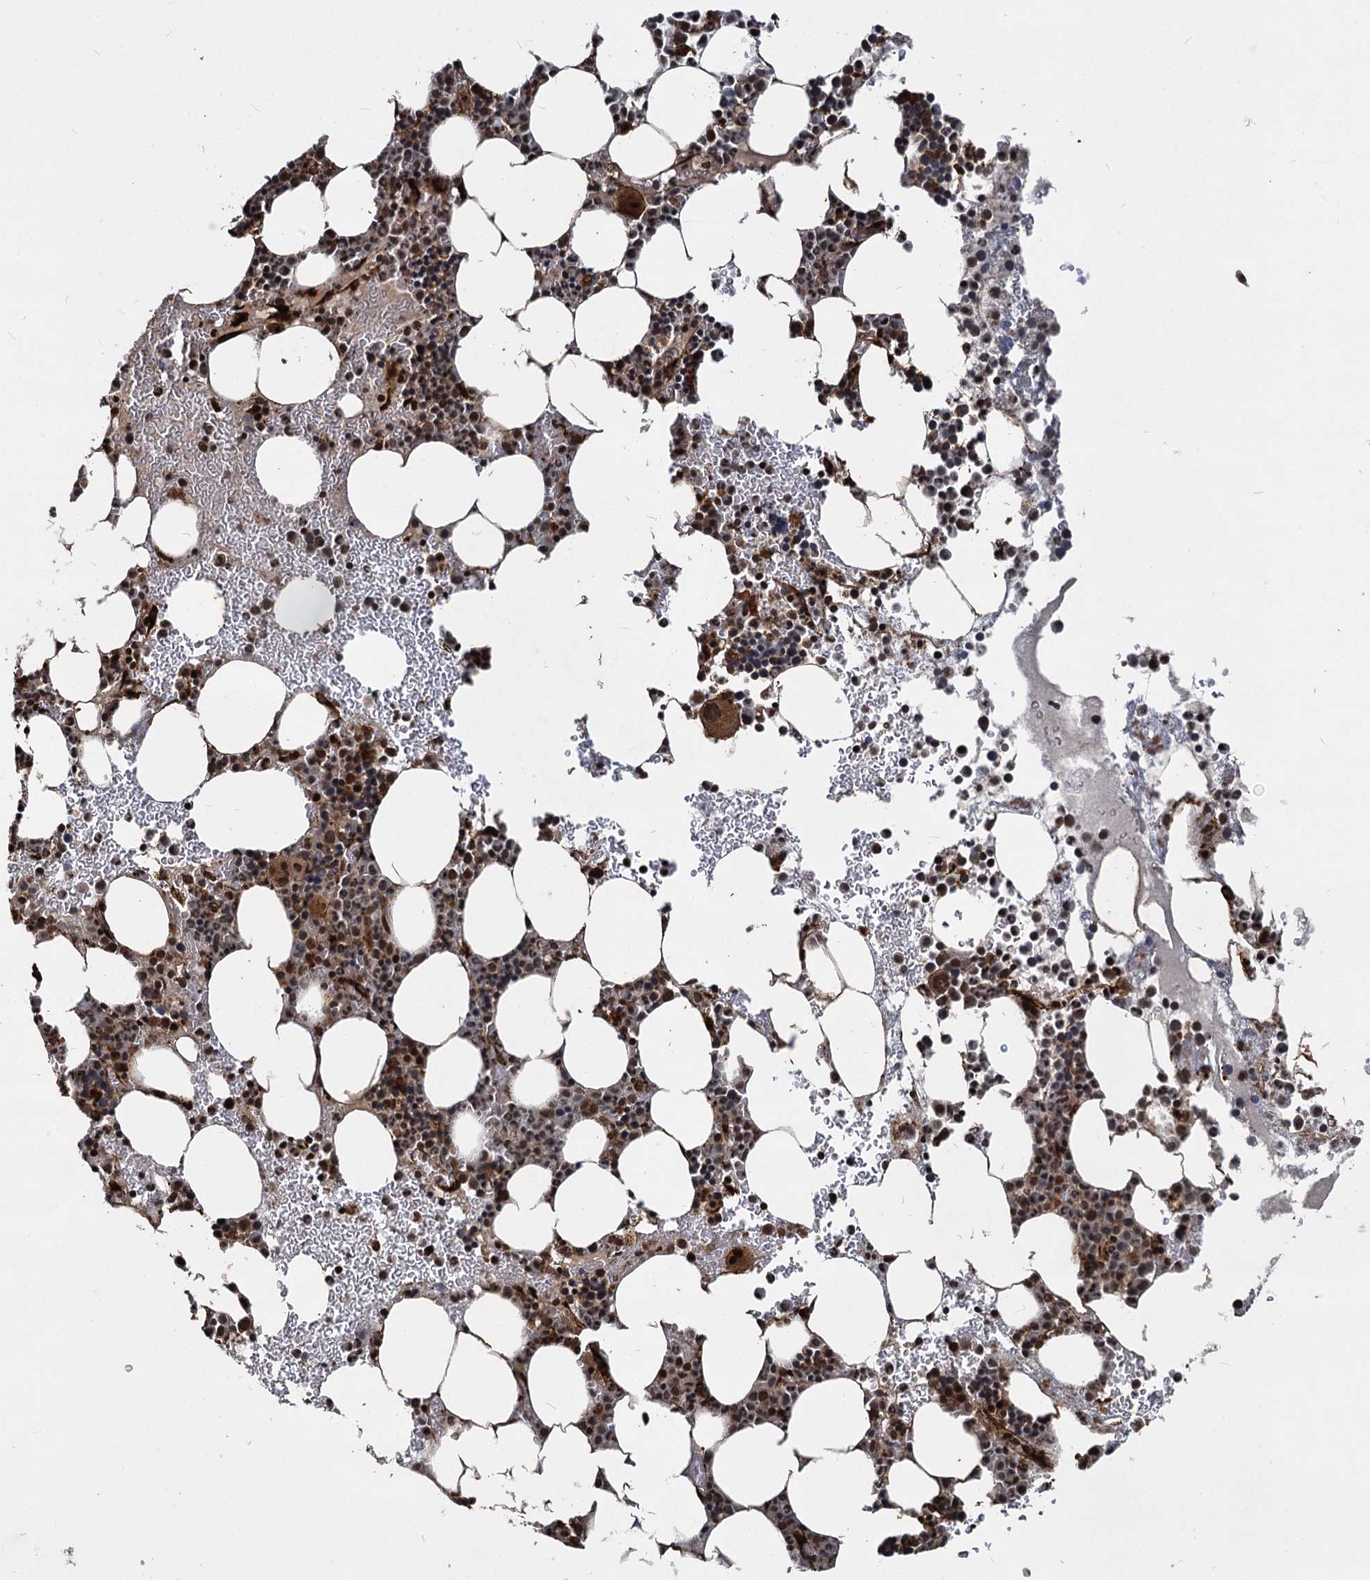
{"staining": {"intensity": "strong", "quantity": "25%-75%", "location": "cytoplasmic/membranous,nuclear"}, "tissue": "bone marrow", "cell_type": "Hematopoietic cells", "image_type": "normal", "snomed": [{"axis": "morphology", "description": "Normal tissue, NOS"}, {"axis": "topography", "description": "Bone marrow"}], "caption": "The image reveals immunohistochemical staining of normal bone marrow. There is strong cytoplasmic/membranous,nuclear positivity is identified in approximately 25%-75% of hematopoietic cells.", "gene": "TRIM23", "patient": {"sex": "female", "age": 76}}